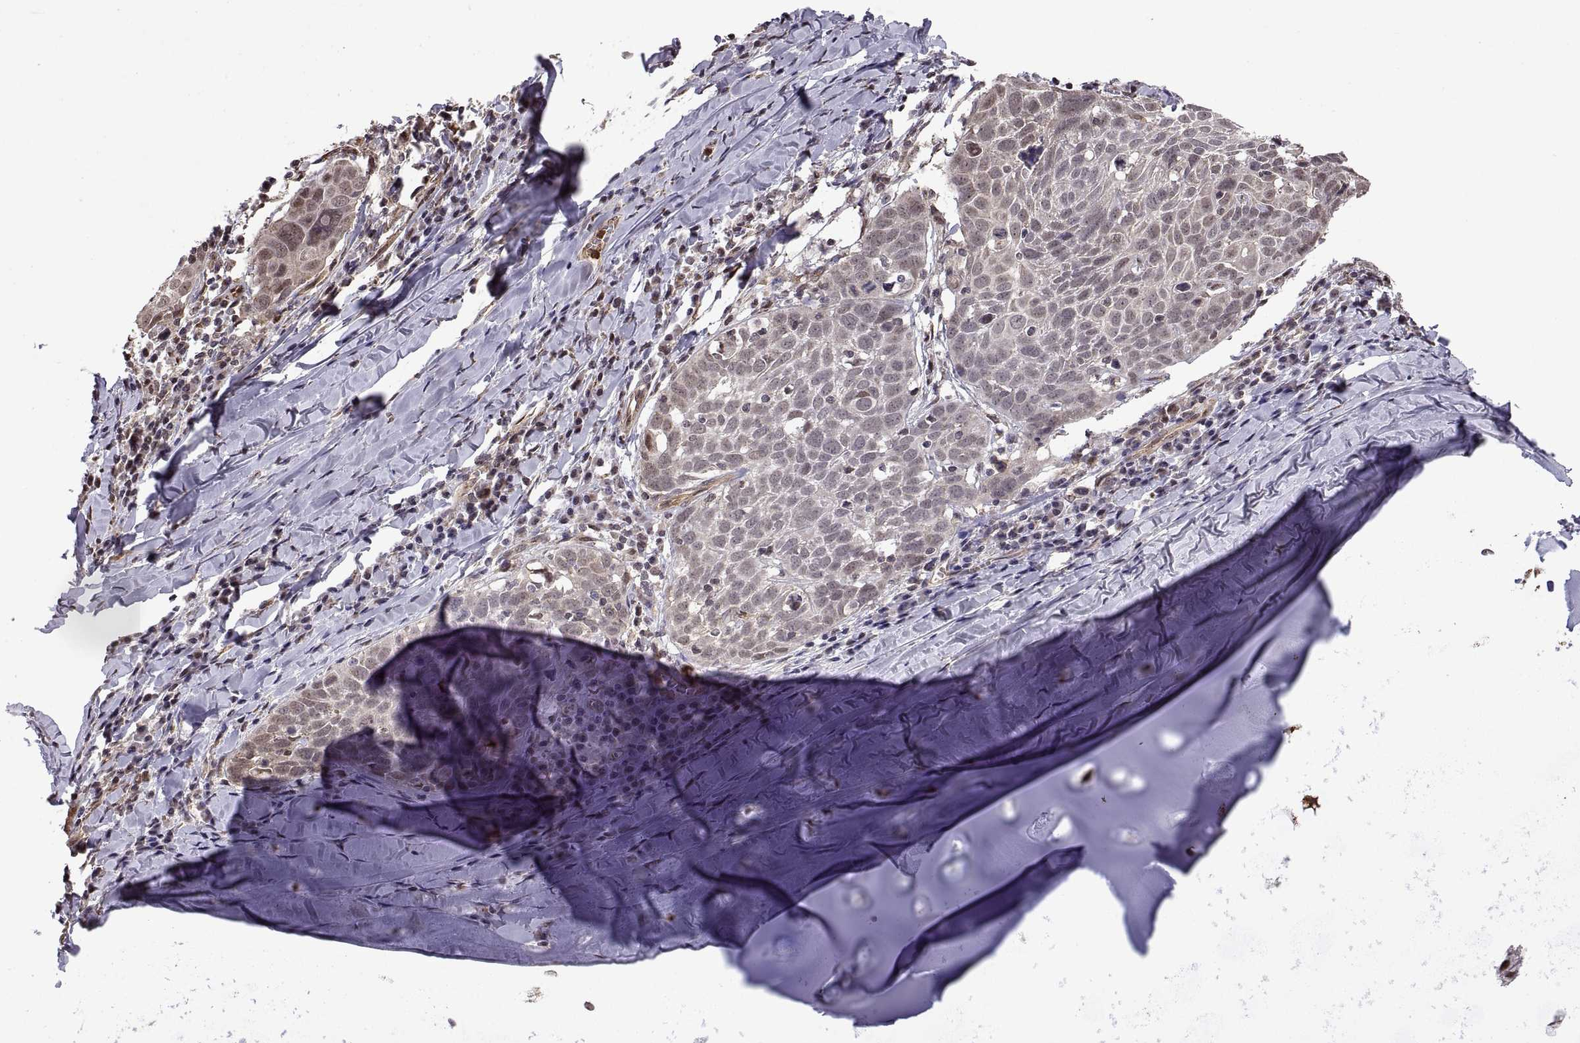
{"staining": {"intensity": "negative", "quantity": "none", "location": "none"}, "tissue": "lung cancer", "cell_type": "Tumor cells", "image_type": "cancer", "snomed": [{"axis": "morphology", "description": "Squamous cell carcinoma, NOS"}, {"axis": "topography", "description": "Lung"}], "caption": "Immunohistochemistry (IHC) of human lung cancer reveals no expression in tumor cells.", "gene": "ARRB1", "patient": {"sex": "male", "age": 57}}